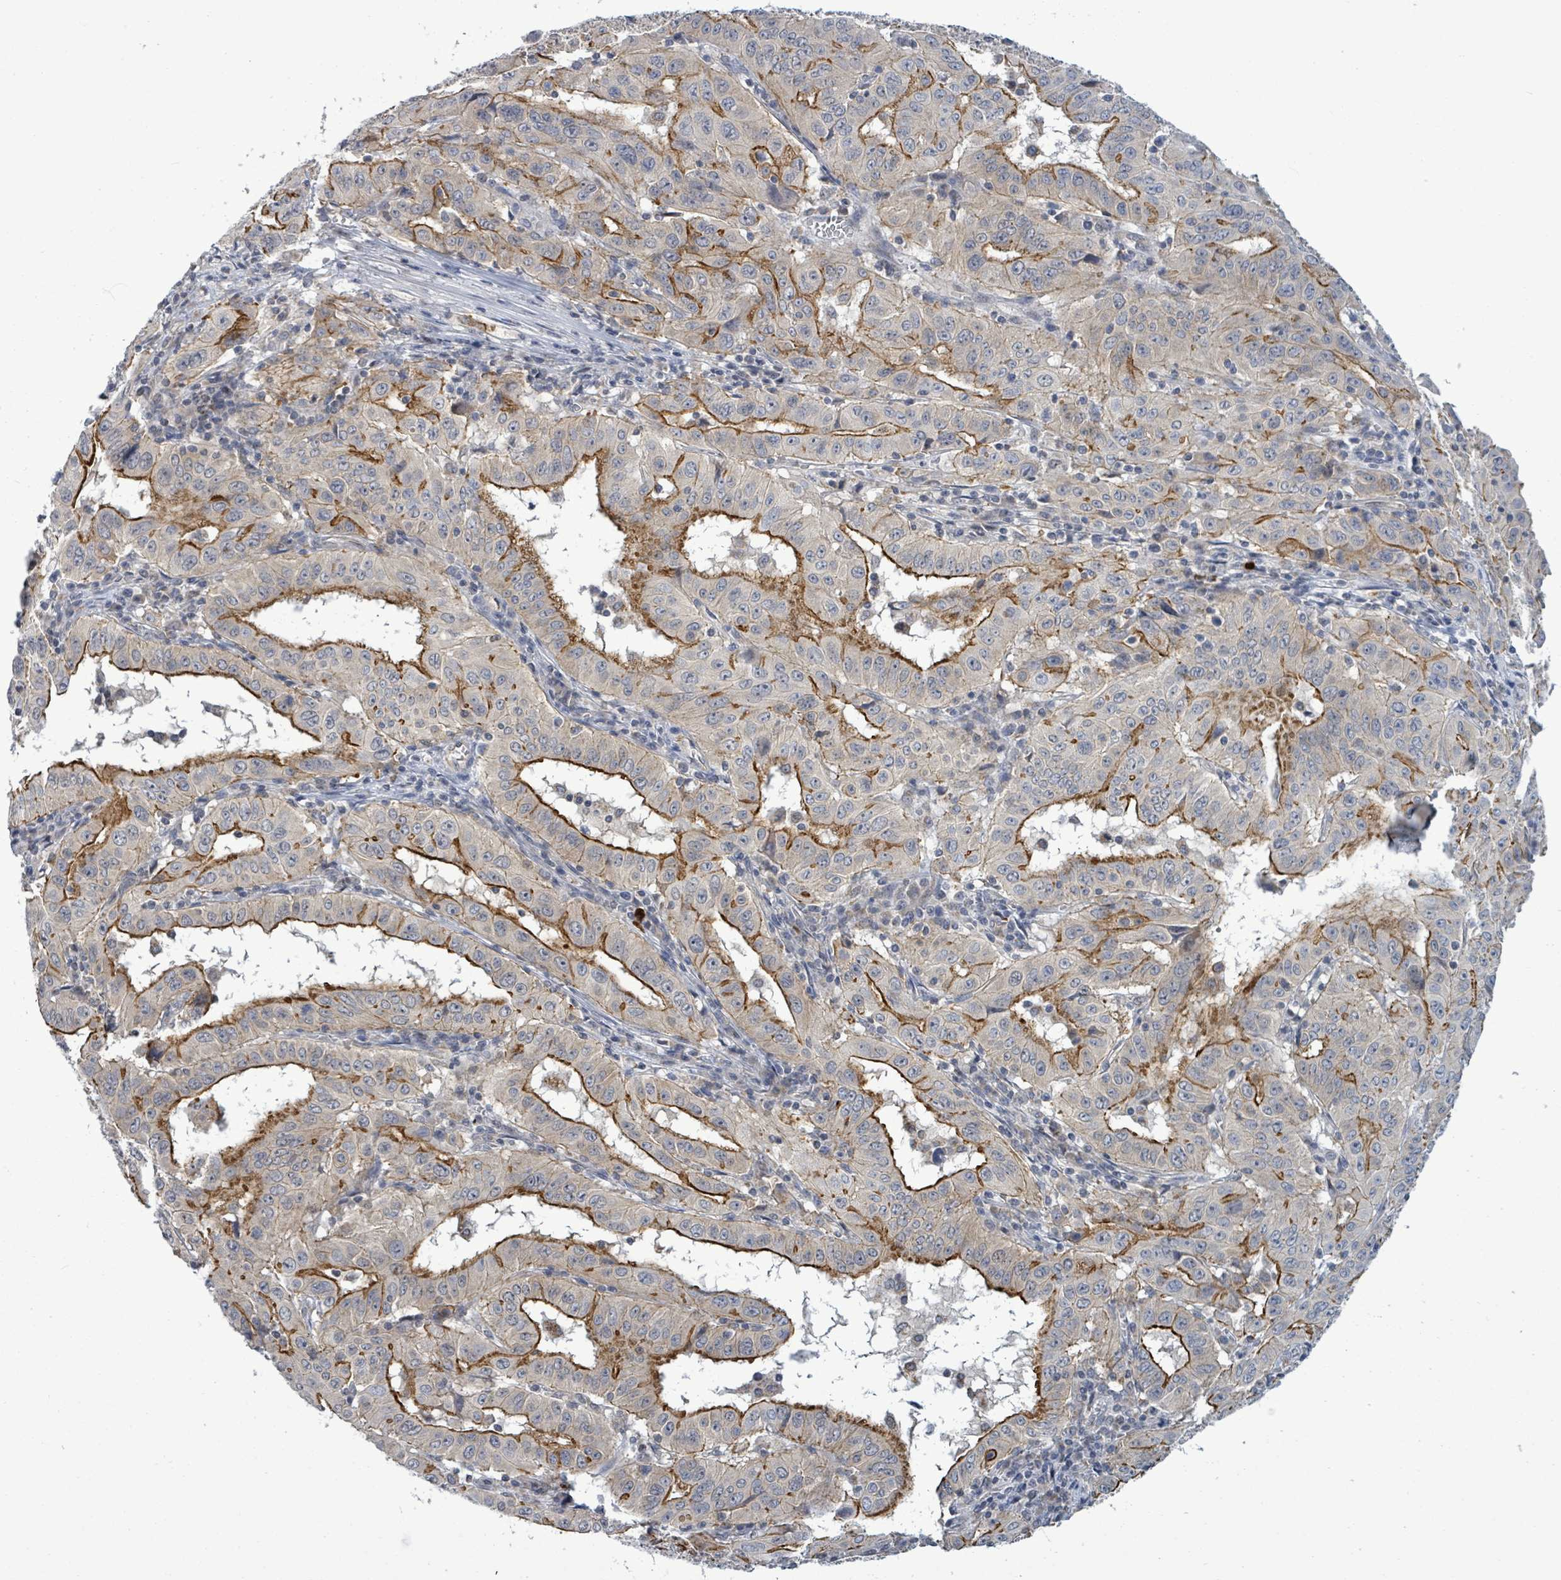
{"staining": {"intensity": "strong", "quantity": "25%-75%", "location": "cytoplasmic/membranous"}, "tissue": "pancreatic cancer", "cell_type": "Tumor cells", "image_type": "cancer", "snomed": [{"axis": "morphology", "description": "Adenocarcinoma, NOS"}, {"axis": "topography", "description": "Pancreas"}], "caption": "Protein expression analysis of human pancreatic cancer (adenocarcinoma) reveals strong cytoplasmic/membranous expression in approximately 25%-75% of tumor cells. The staining is performed using DAB (3,3'-diaminobenzidine) brown chromogen to label protein expression. The nuclei are counter-stained blue using hematoxylin.", "gene": "COQ10B", "patient": {"sex": "male", "age": 63}}